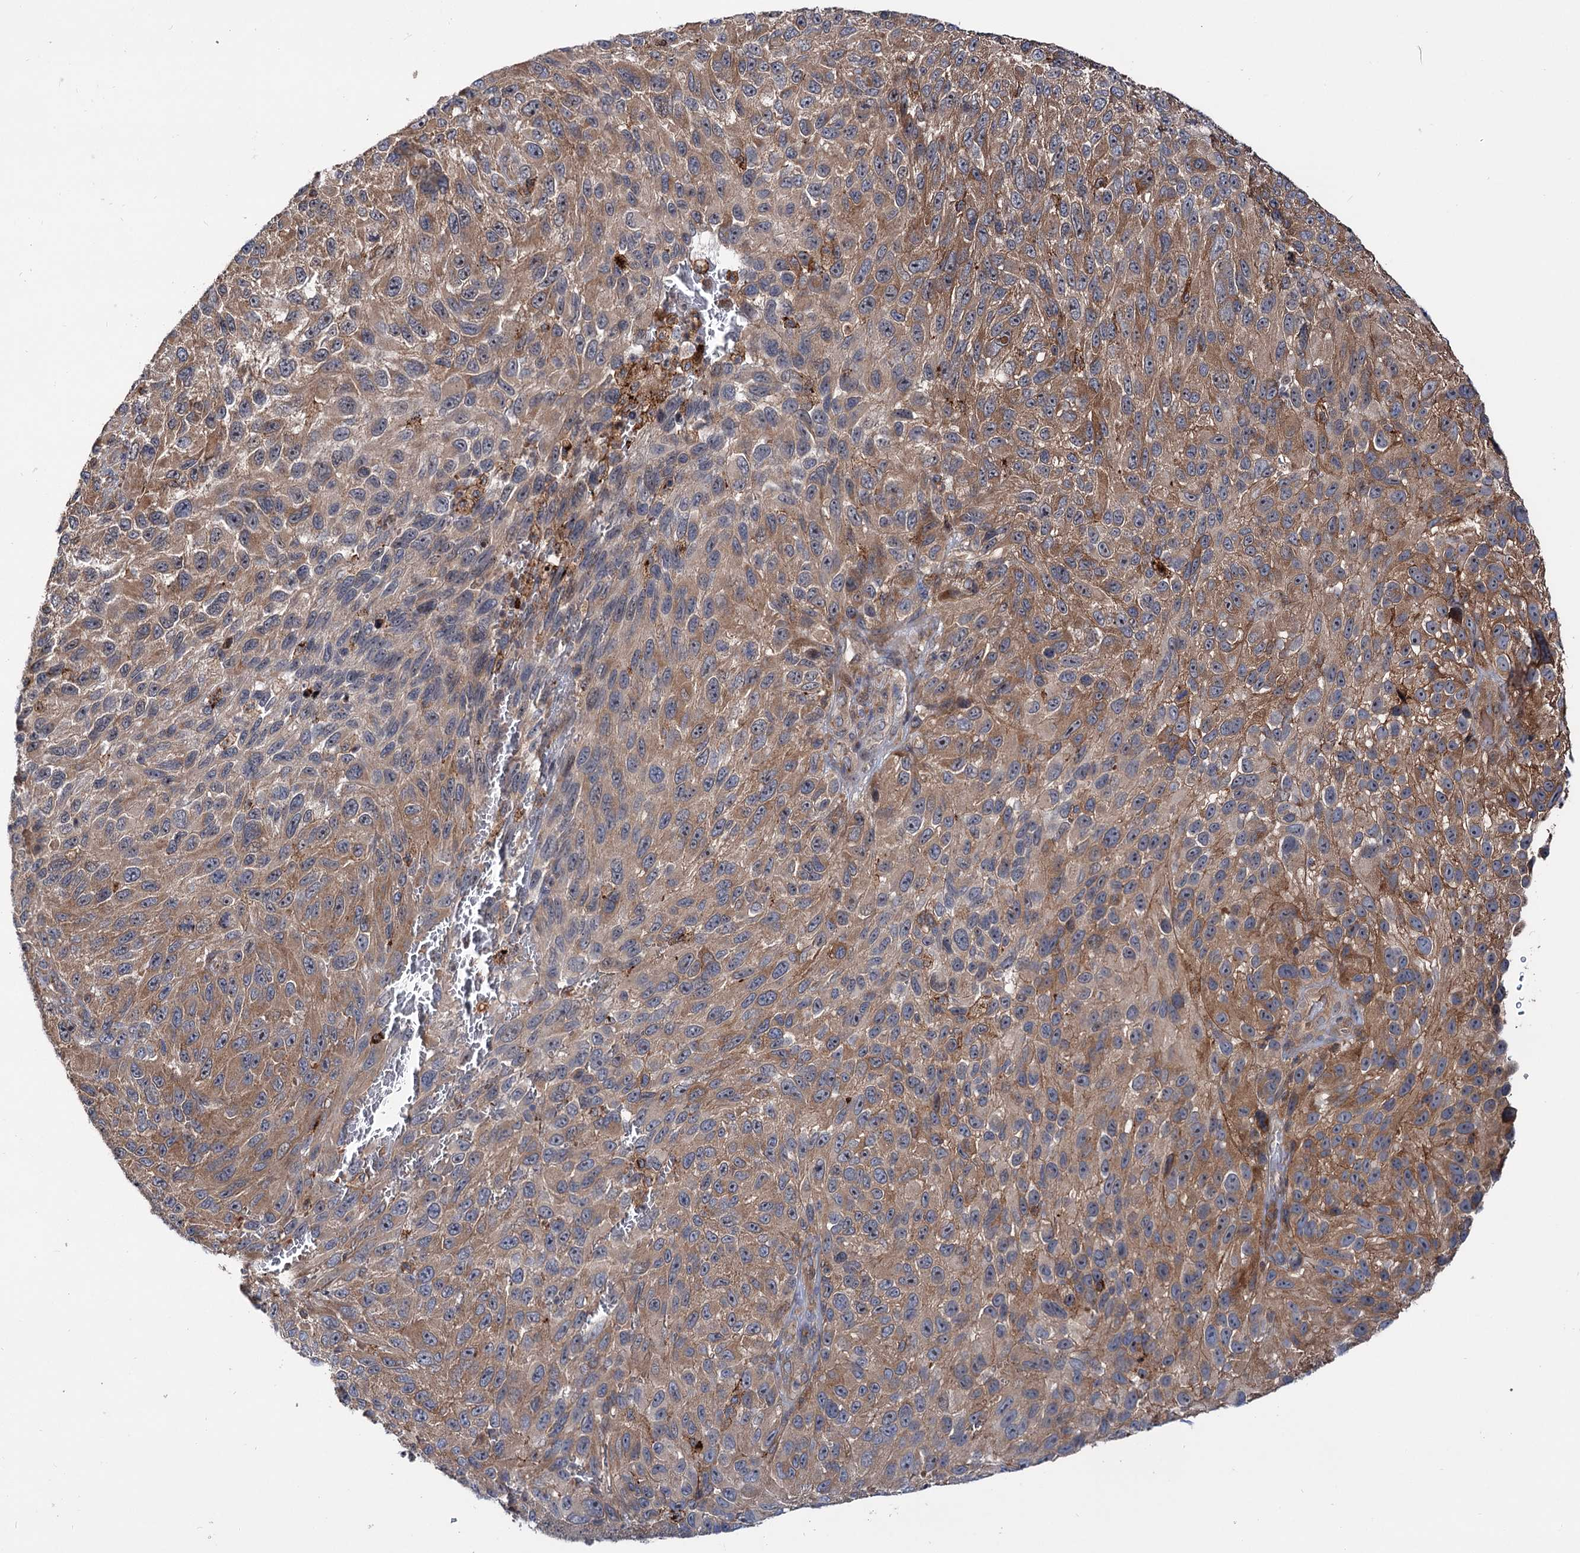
{"staining": {"intensity": "moderate", "quantity": ">75%", "location": "cytoplasmic/membranous"}, "tissue": "melanoma", "cell_type": "Tumor cells", "image_type": "cancer", "snomed": [{"axis": "morphology", "description": "Normal tissue, NOS"}, {"axis": "morphology", "description": "Malignant melanoma, NOS"}, {"axis": "topography", "description": "Skin"}], "caption": "This photomicrograph reveals immunohistochemistry (IHC) staining of human malignant melanoma, with medium moderate cytoplasmic/membranous expression in approximately >75% of tumor cells.", "gene": "RNF111", "patient": {"sex": "female", "age": 96}}